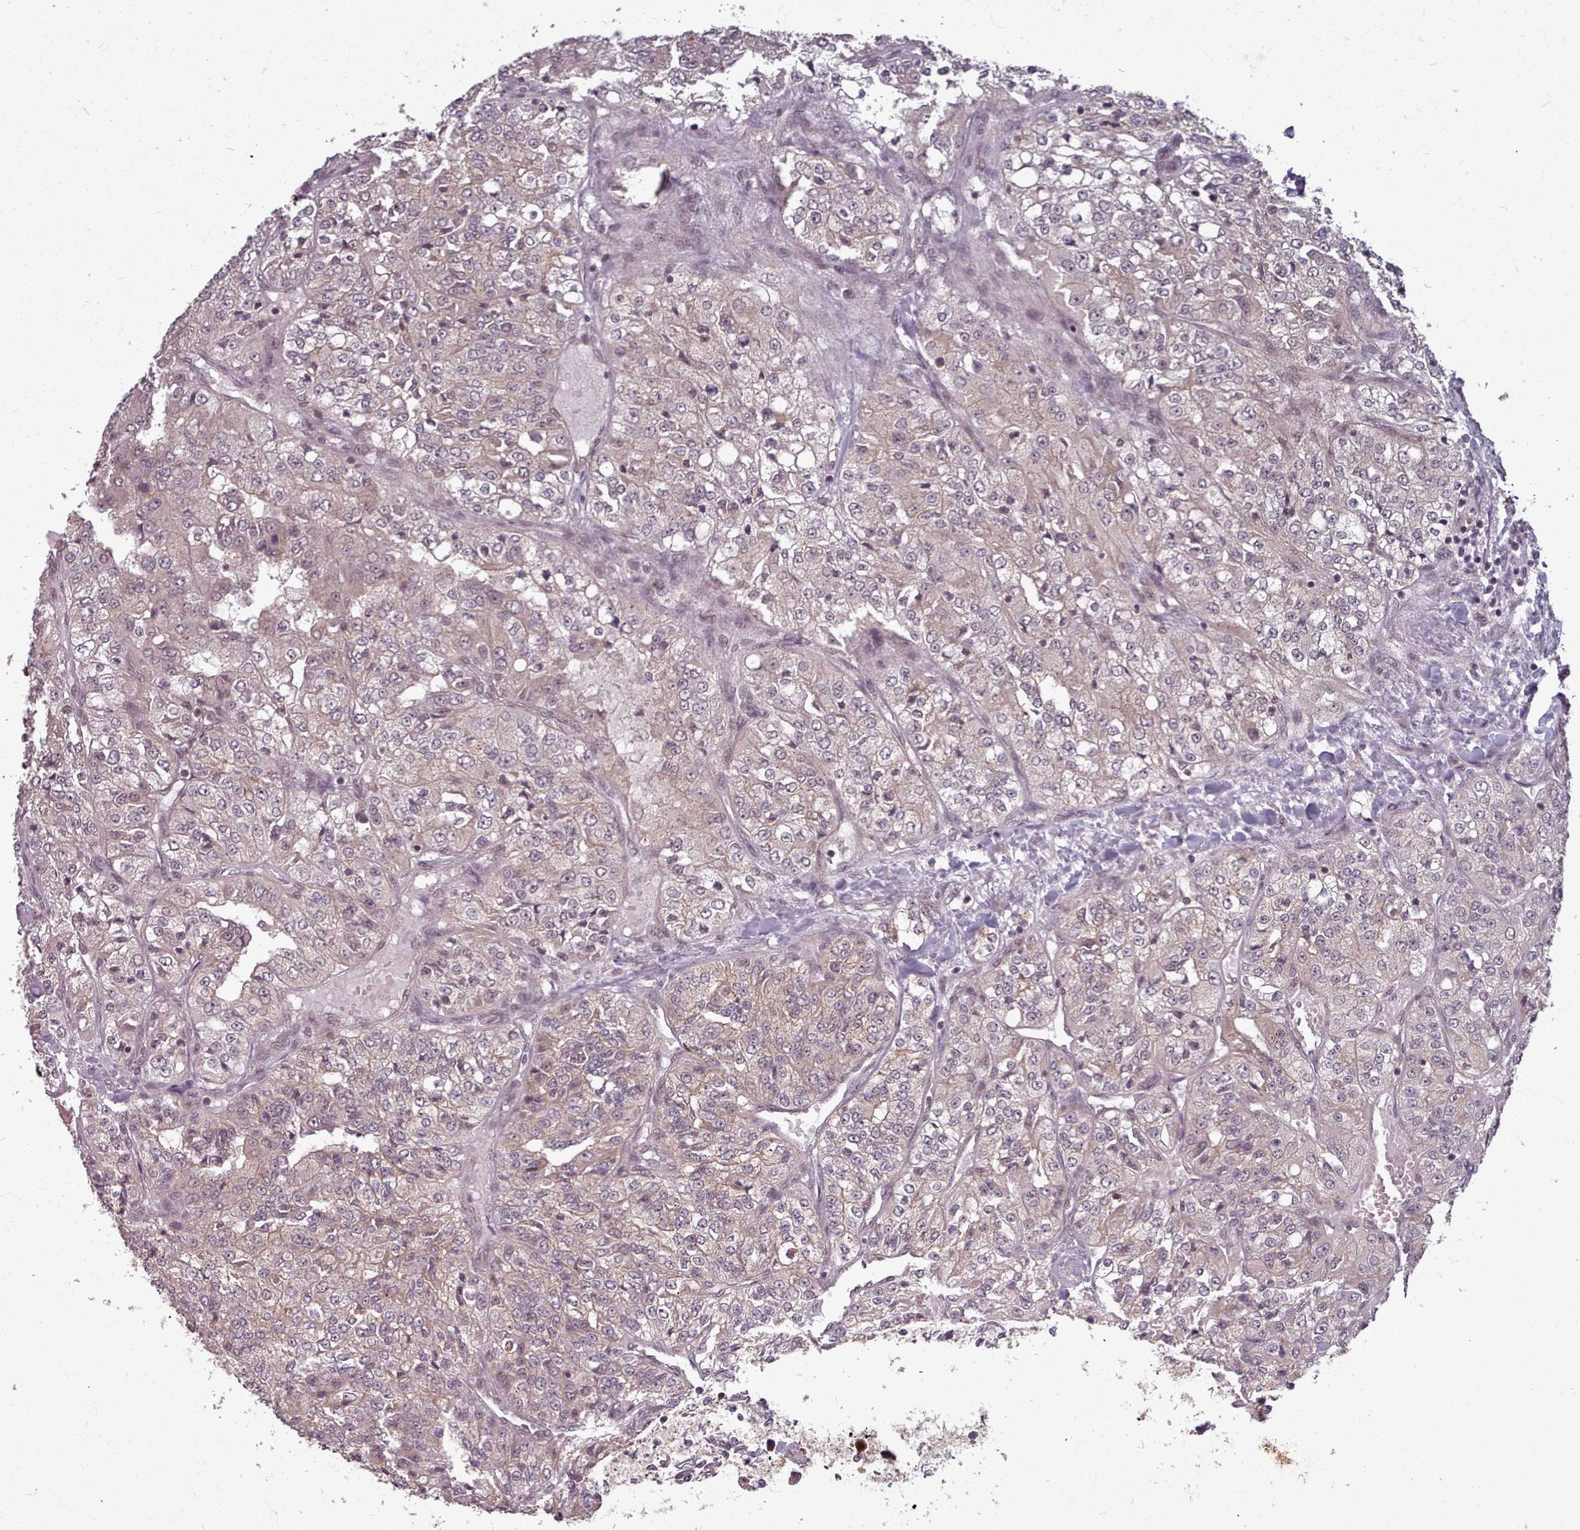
{"staining": {"intensity": "weak", "quantity": ">75%", "location": "cytoplasmic/membranous"}, "tissue": "renal cancer", "cell_type": "Tumor cells", "image_type": "cancer", "snomed": [{"axis": "morphology", "description": "Adenocarcinoma, NOS"}, {"axis": "topography", "description": "Kidney"}], "caption": "Protein analysis of renal cancer (adenocarcinoma) tissue exhibits weak cytoplasmic/membranous expression in approximately >75% of tumor cells. The staining was performed using DAB, with brown indicating positive protein expression. Nuclei are stained blue with hematoxylin.", "gene": "DHX8", "patient": {"sex": "female", "age": 63}}